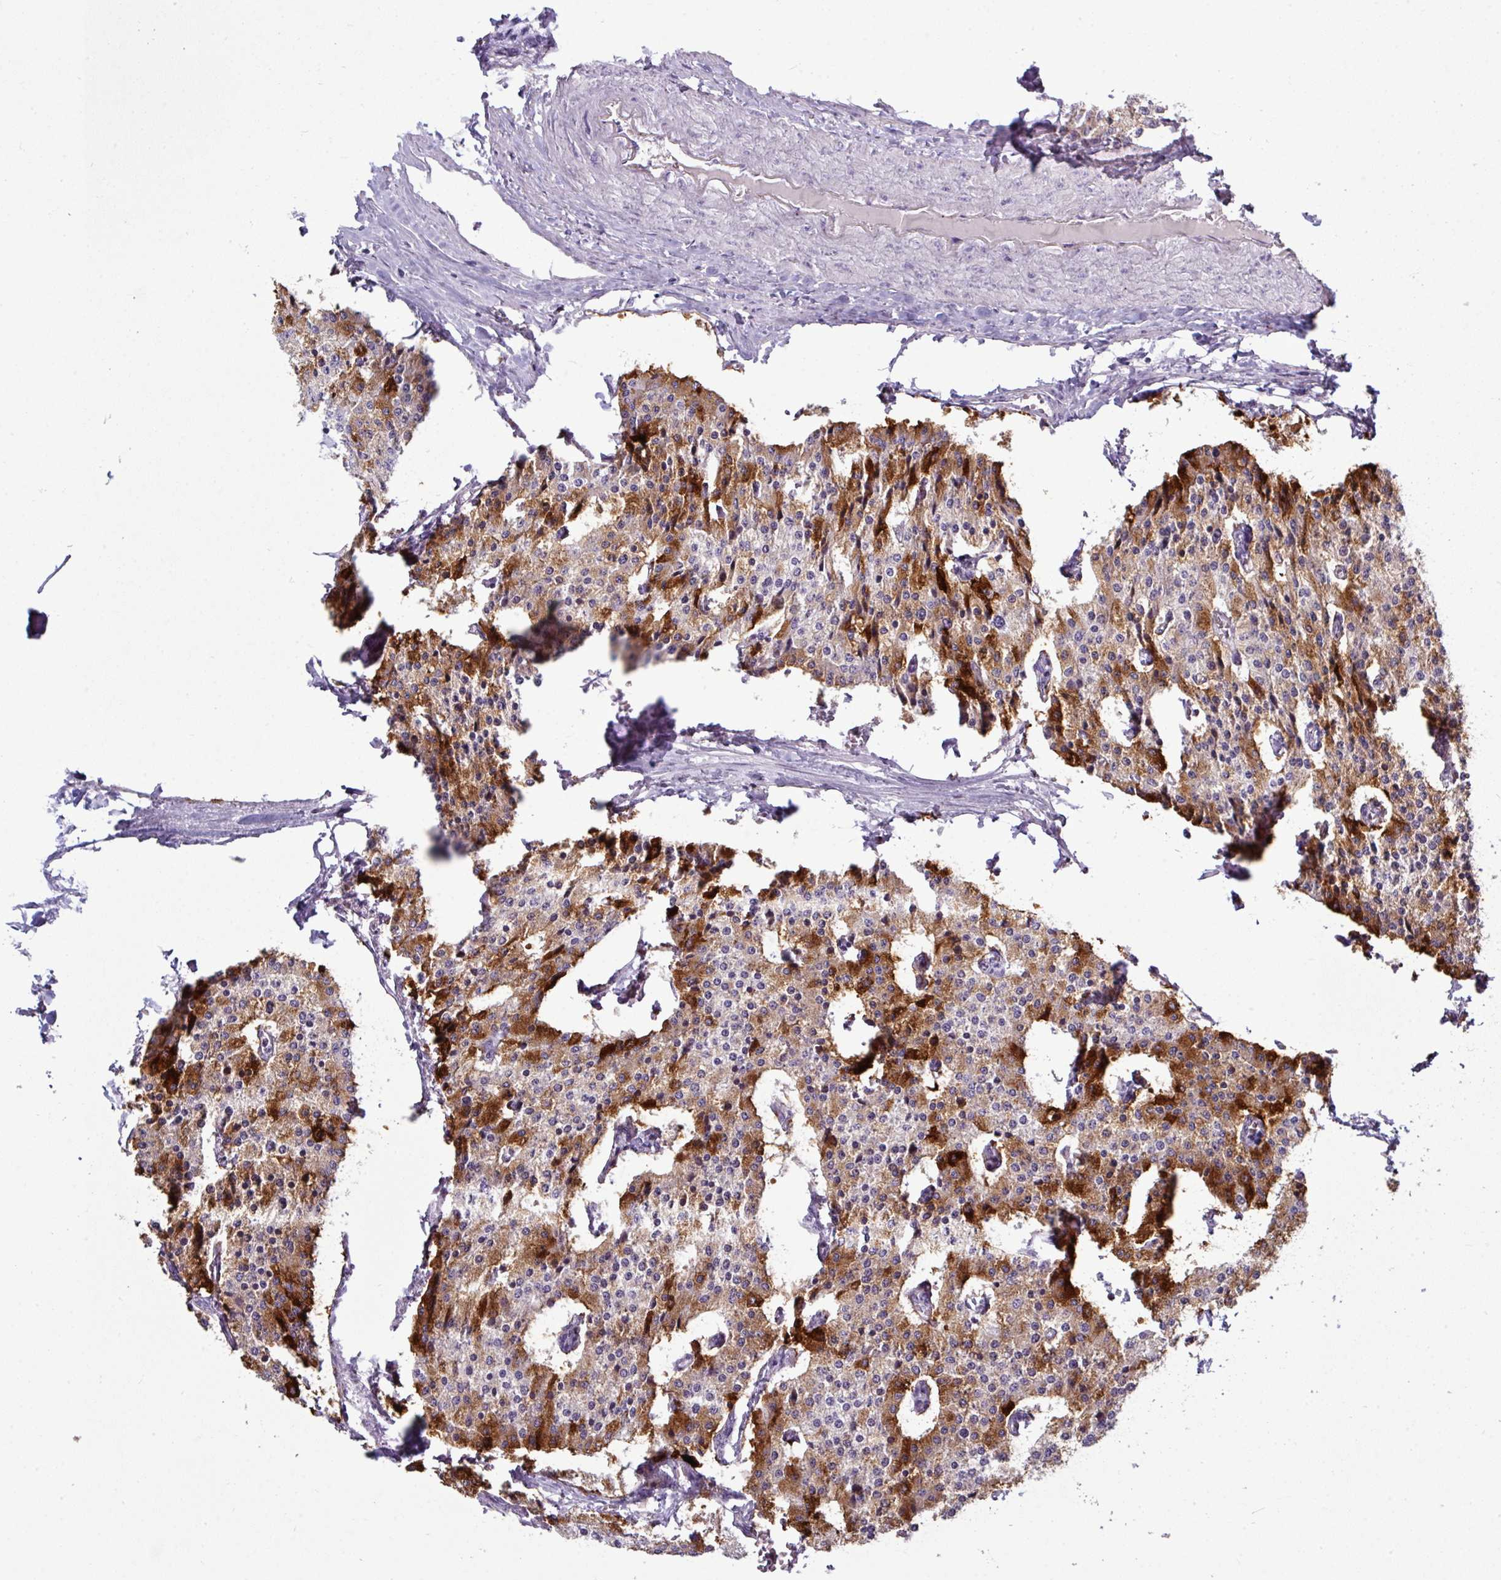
{"staining": {"intensity": "strong", "quantity": ">75%", "location": "cytoplasmic/membranous"}, "tissue": "carcinoid", "cell_type": "Tumor cells", "image_type": "cancer", "snomed": [{"axis": "morphology", "description": "Carcinoid, malignant, NOS"}, {"axis": "topography", "description": "Colon"}], "caption": "This photomicrograph displays carcinoid stained with immunohistochemistry (IHC) to label a protein in brown. The cytoplasmic/membranous of tumor cells show strong positivity for the protein. Nuclei are counter-stained blue.", "gene": "AGAP5", "patient": {"sex": "female", "age": 52}}